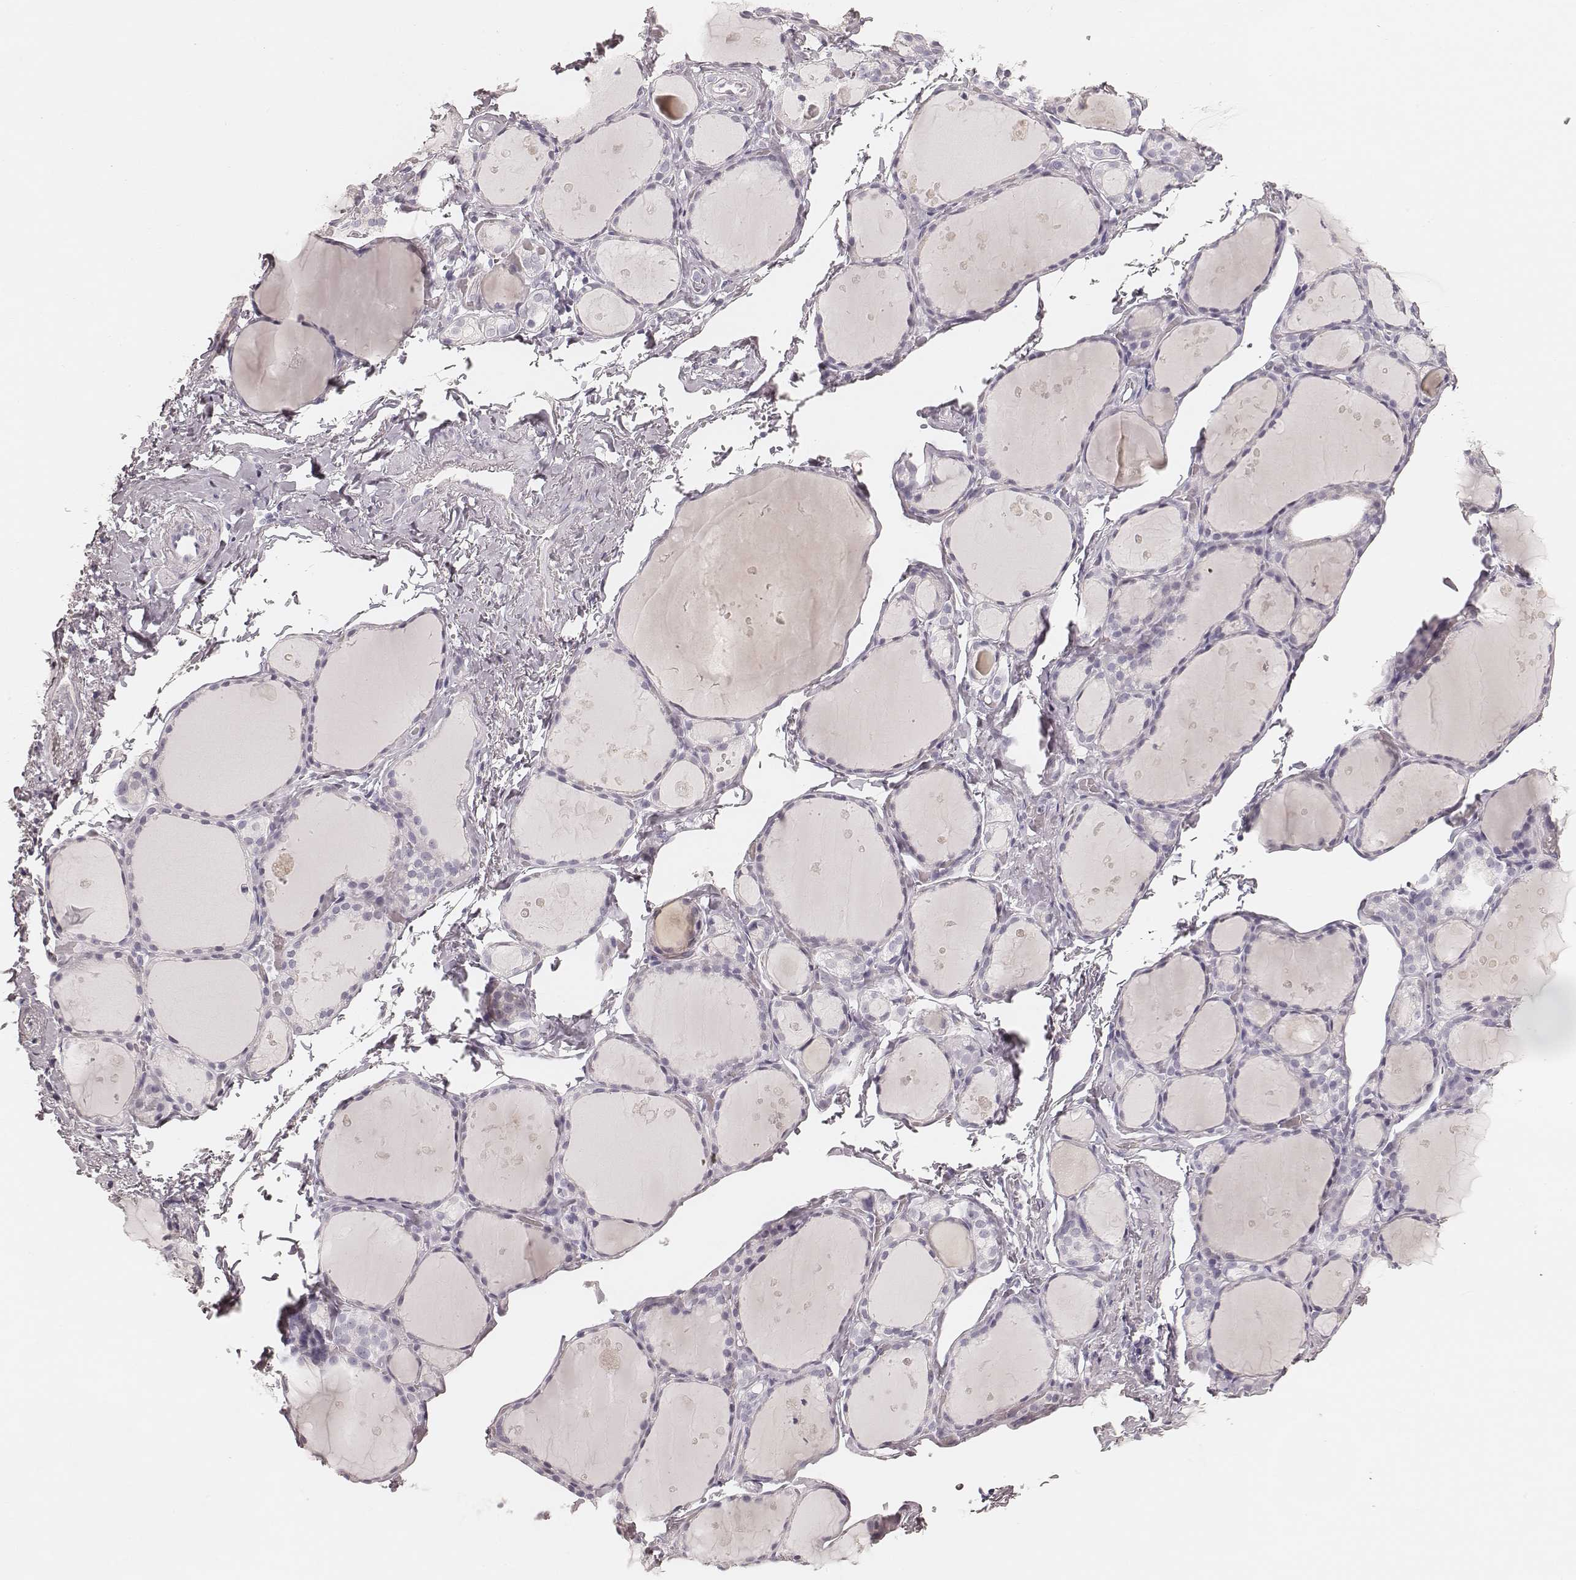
{"staining": {"intensity": "negative", "quantity": "none", "location": "none"}, "tissue": "thyroid gland", "cell_type": "Glandular cells", "image_type": "normal", "snomed": [{"axis": "morphology", "description": "Normal tissue, NOS"}, {"axis": "topography", "description": "Thyroid gland"}], "caption": "The photomicrograph shows no staining of glandular cells in unremarkable thyroid gland.", "gene": "HNF4G", "patient": {"sex": "male", "age": 68}}